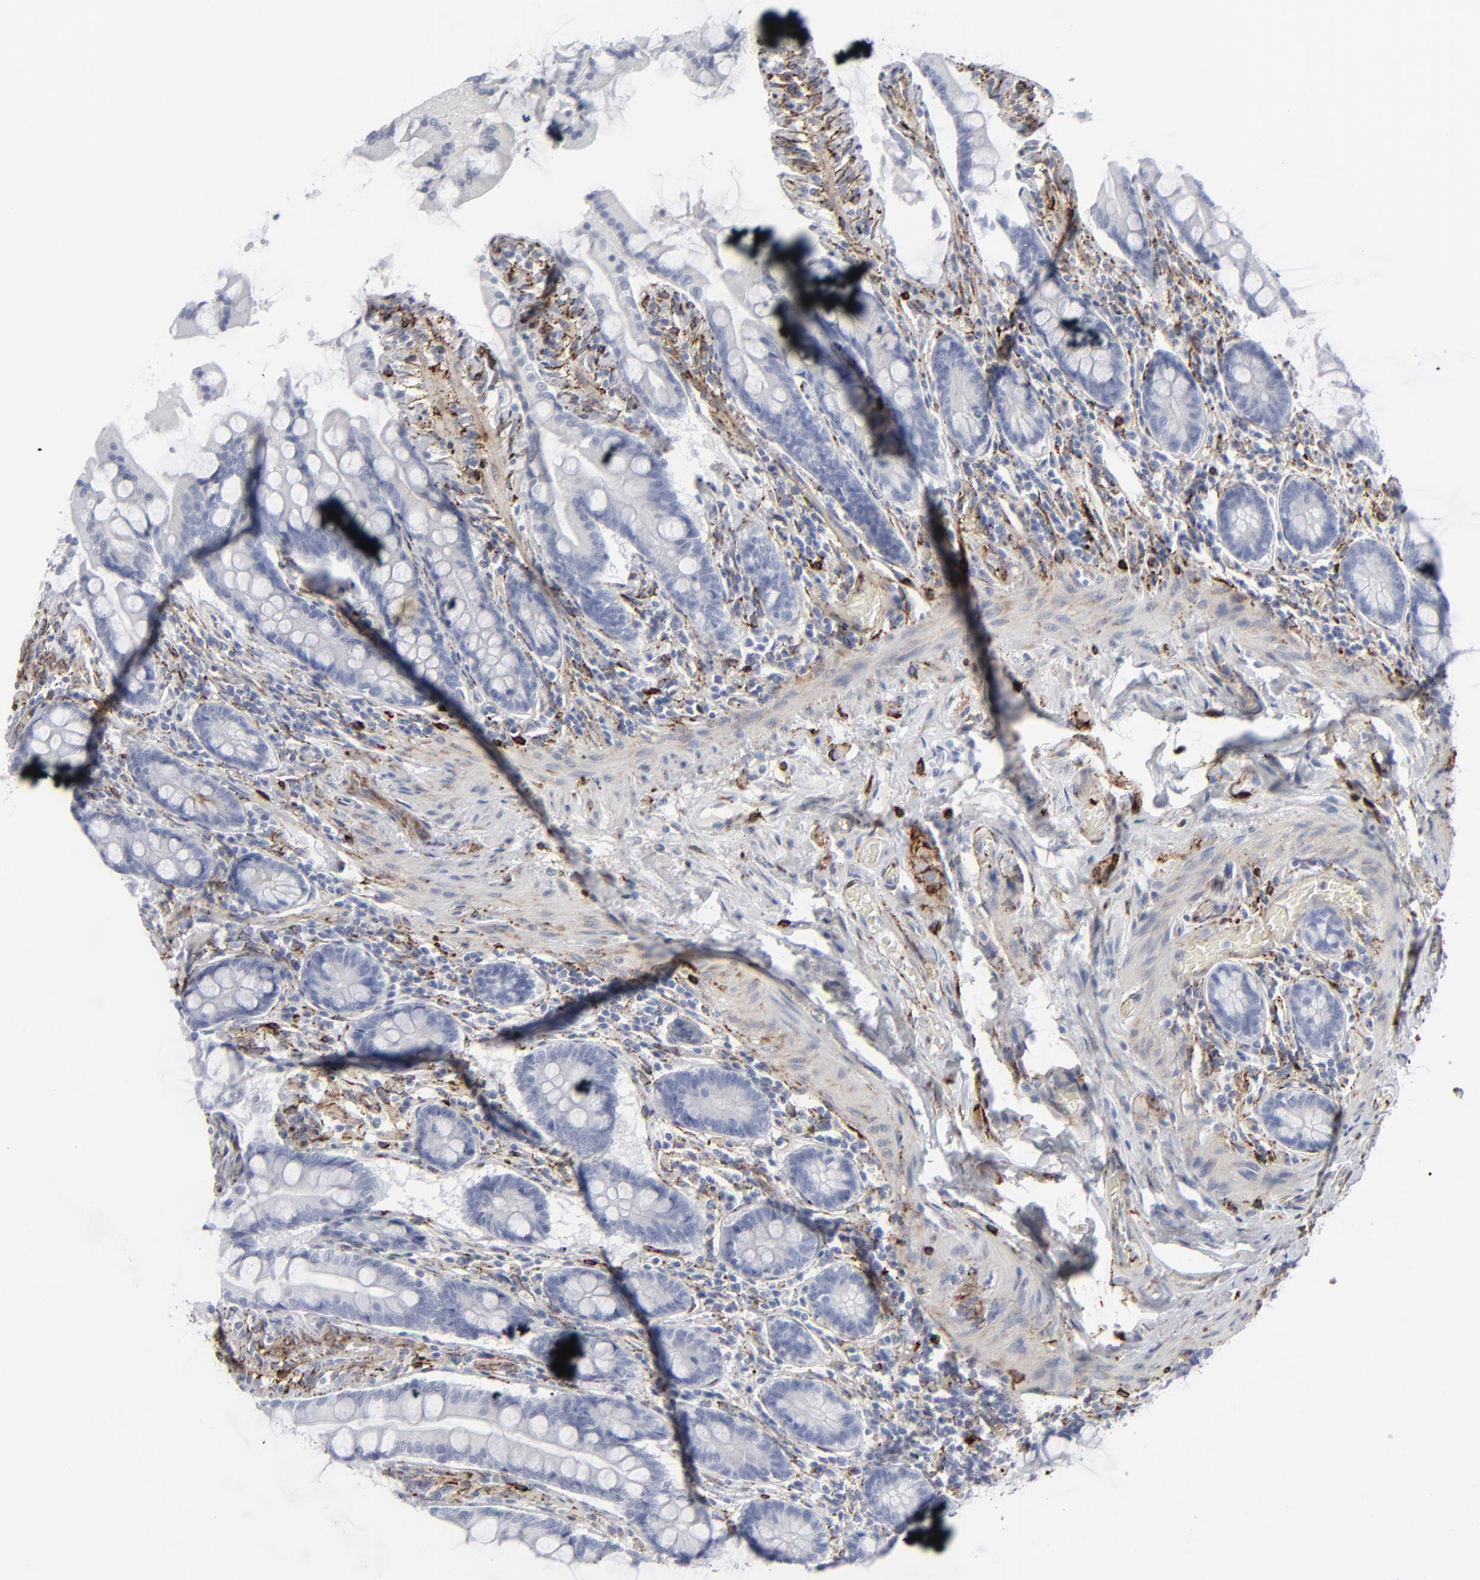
{"staining": {"intensity": "negative", "quantity": "none", "location": "none"}, "tissue": "small intestine", "cell_type": "Glandular cells", "image_type": "normal", "snomed": [{"axis": "morphology", "description": "Normal tissue, NOS"}, {"axis": "topography", "description": "Small intestine"}], "caption": "DAB (3,3'-diaminobenzidine) immunohistochemical staining of normal human small intestine displays no significant positivity in glandular cells.", "gene": "SPARC", "patient": {"sex": "male", "age": 41}}